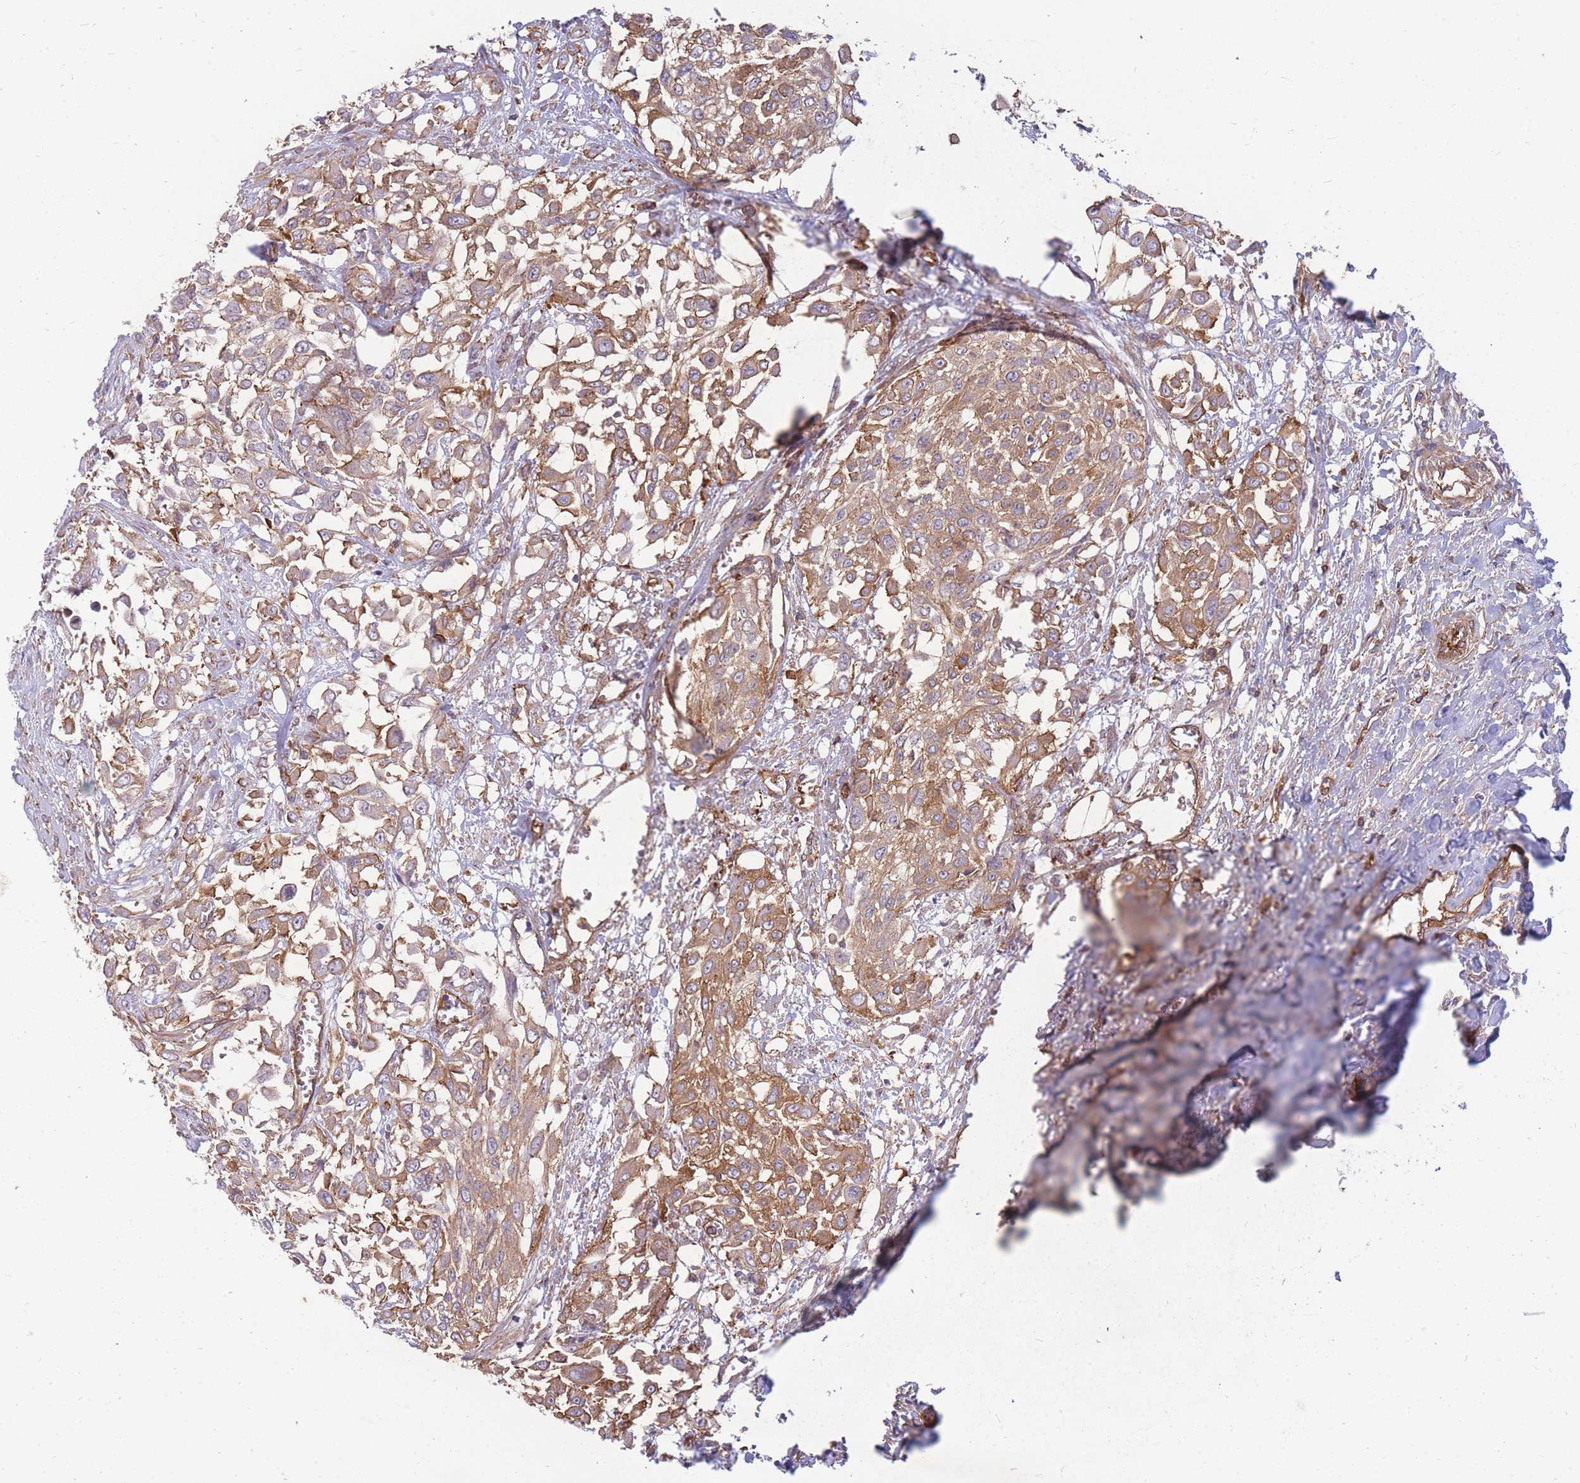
{"staining": {"intensity": "moderate", "quantity": ">75%", "location": "cytoplasmic/membranous"}, "tissue": "urothelial cancer", "cell_type": "Tumor cells", "image_type": "cancer", "snomed": [{"axis": "morphology", "description": "Urothelial carcinoma, High grade"}, {"axis": "topography", "description": "Urinary bladder"}], "caption": "The micrograph demonstrates staining of urothelial cancer, revealing moderate cytoplasmic/membranous protein expression (brown color) within tumor cells.", "gene": "GGA1", "patient": {"sex": "male", "age": 57}}